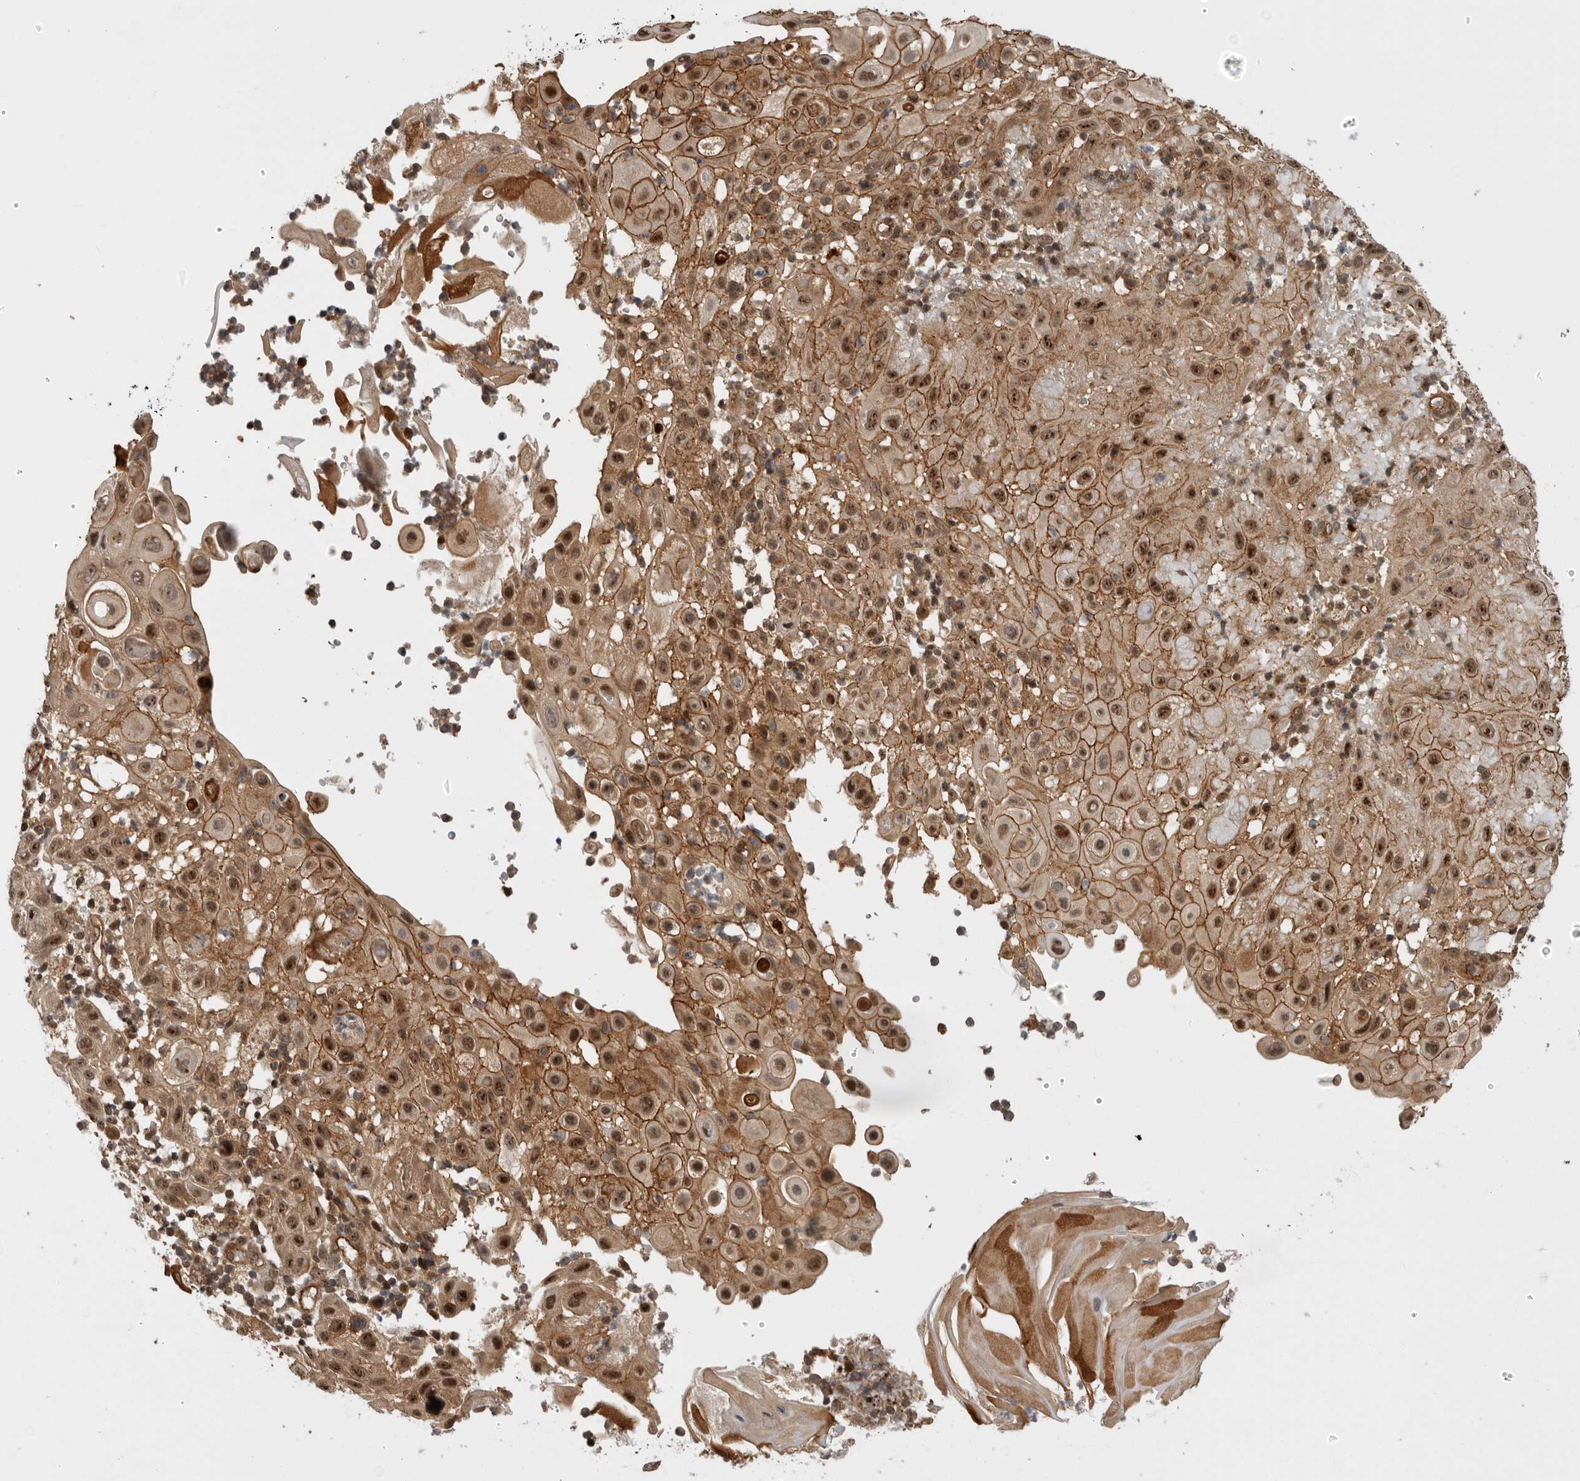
{"staining": {"intensity": "moderate", "quantity": ">75%", "location": "cytoplasmic/membranous,nuclear"}, "tissue": "skin cancer", "cell_type": "Tumor cells", "image_type": "cancer", "snomed": [{"axis": "morphology", "description": "Normal tissue, NOS"}, {"axis": "morphology", "description": "Squamous cell carcinoma, NOS"}, {"axis": "topography", "description": "Skin"}], "caption": "Immunohistochemistry image of human skin squamous cell carcinoma stained for a protein (brown), which demonstrates medium levels of moderate cytoplasmic/membranous and nuclear positivity in about >75% of tumor cells.", "gene": "DHDDS", "patient": {"sex": "female", "age": 96}}